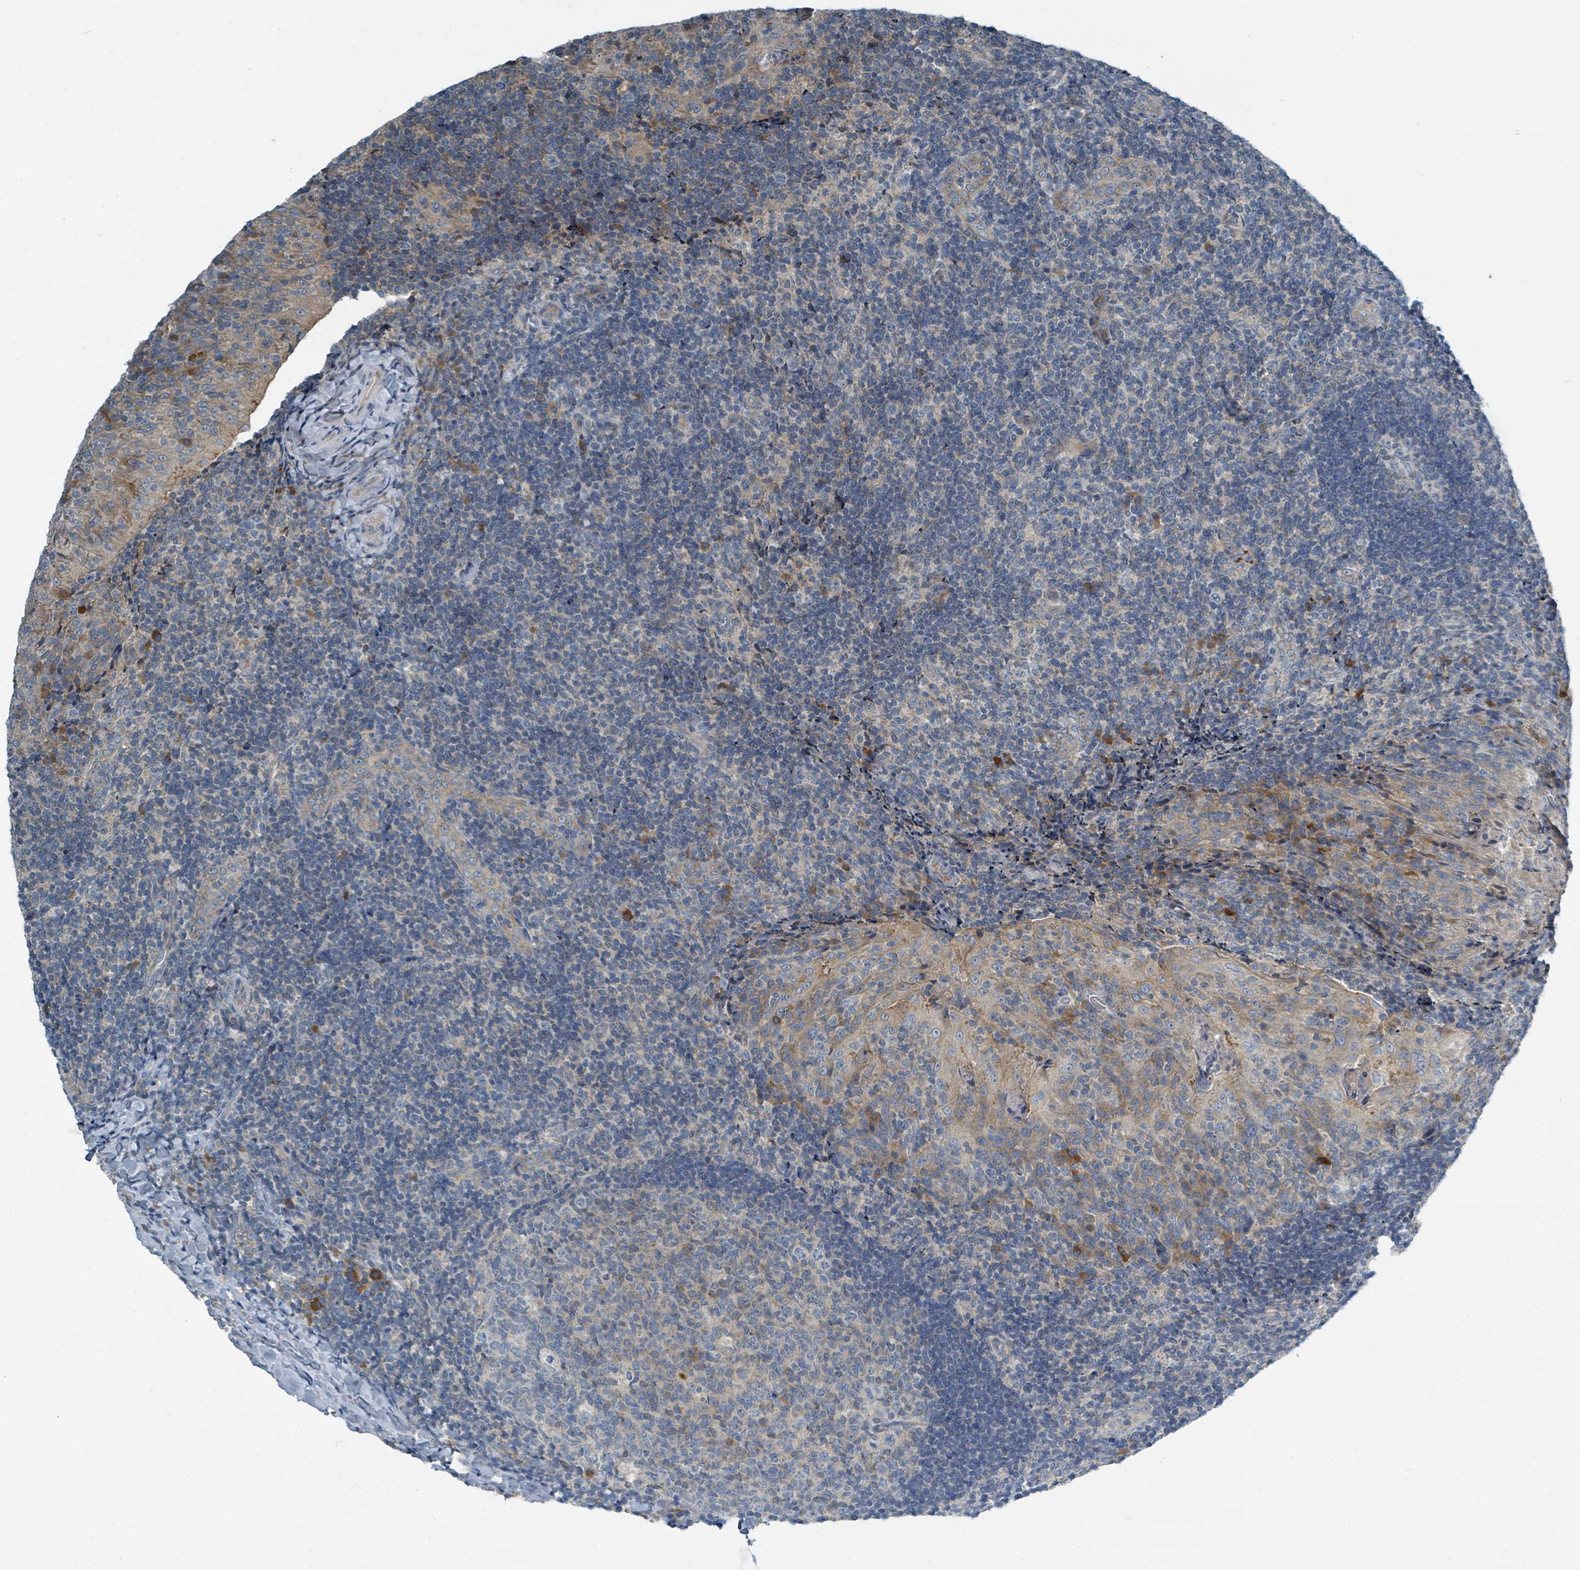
{"staining": {"intensity": "strong", "quantity": "<25%", "location": "cytoplasmic/membranous"}, "tissue": "tonsil", "cell_type": "Germinal center cells", "image_type": "normal", "snomed": [{"axis": "morphology", "description": "Normal tissue, NOS"}, {"axis": "topography", "description": "Tonsil"}], "caption": "A micrograph of human tonsil stained for a protein shows strong cytoplasmic/membranous brown staining in germinal center cells.", "gene": "SLC25A23", "patient": {"sex": "male", "age": 17}}